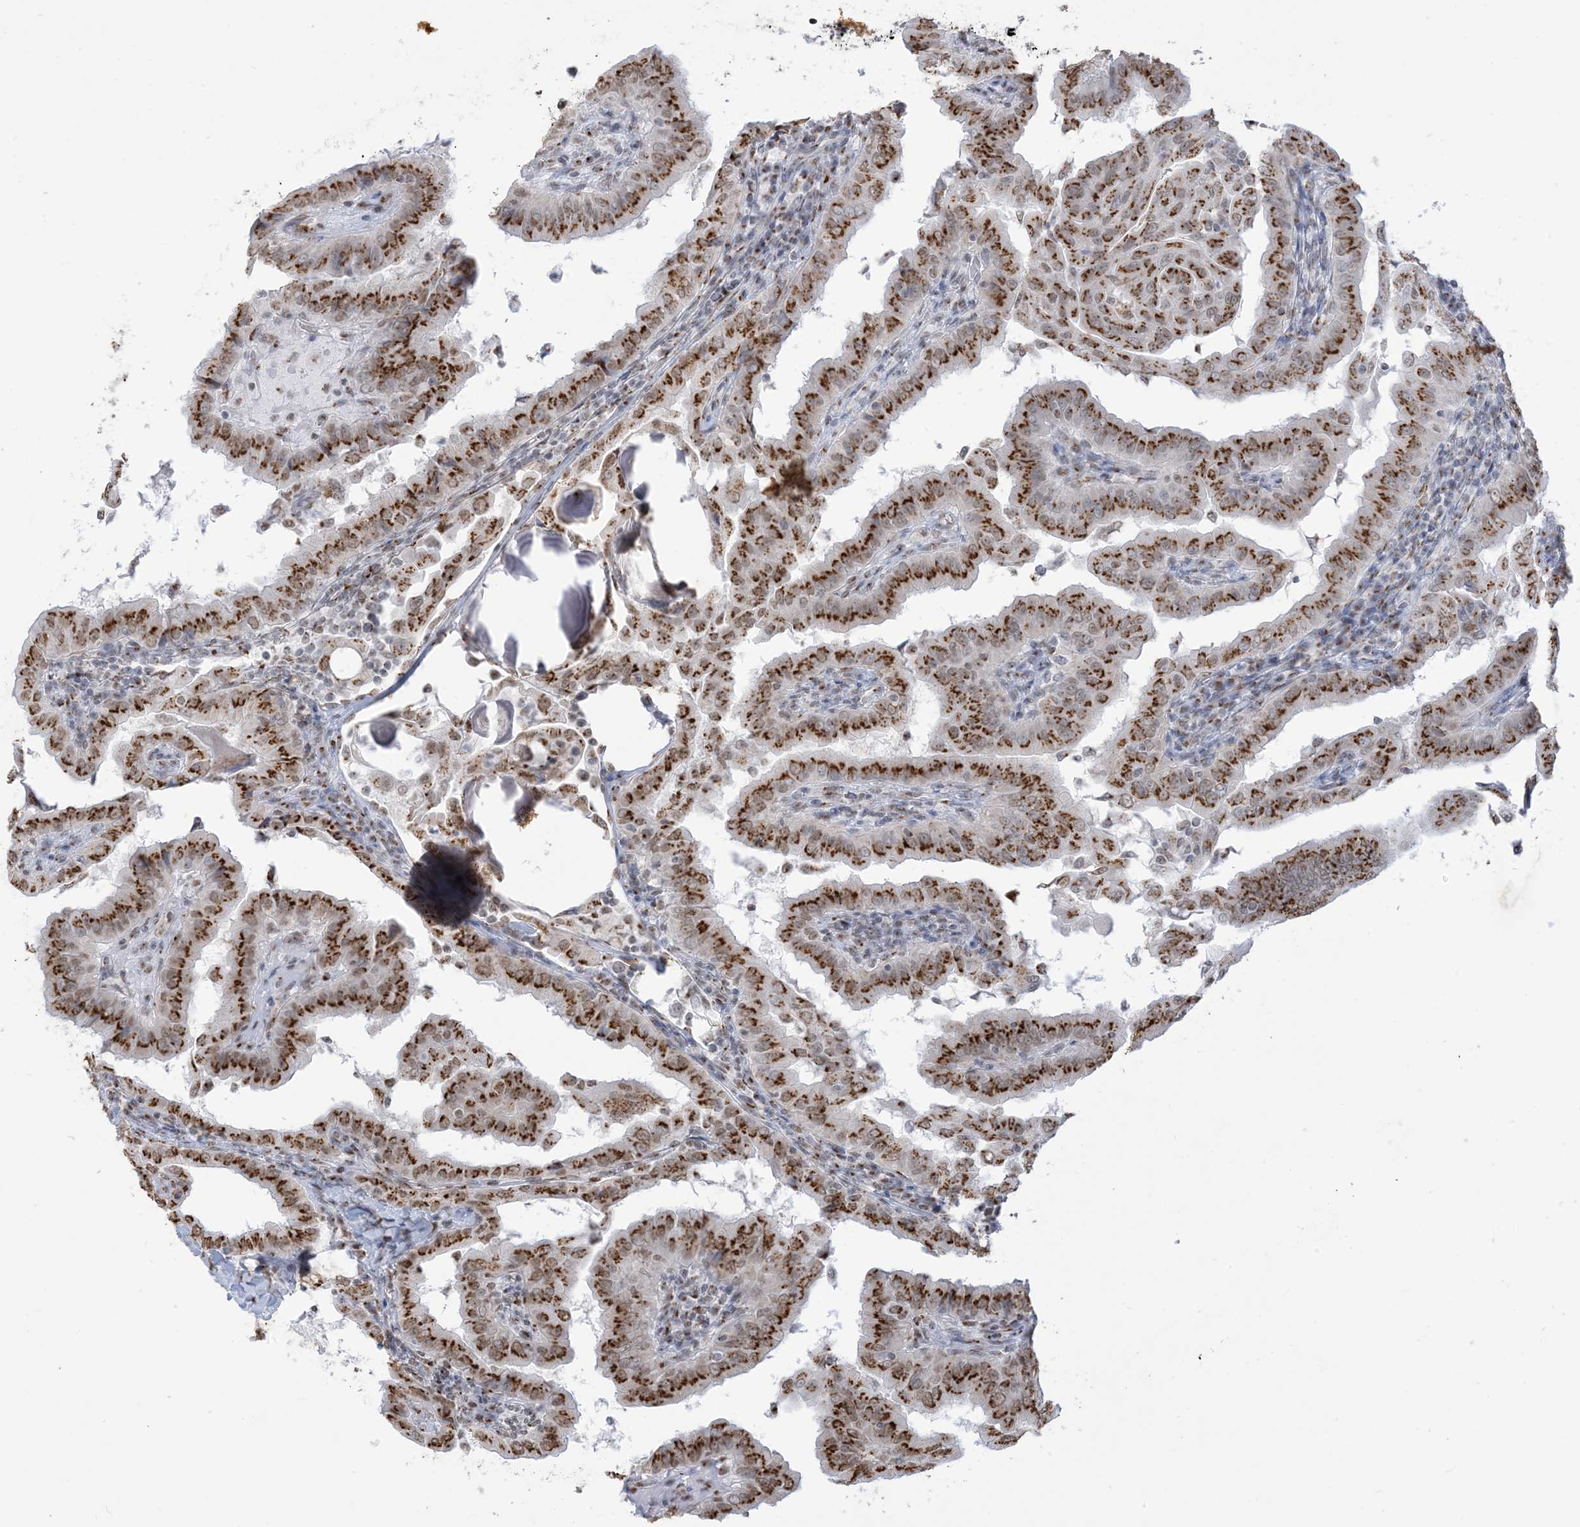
{"staining": {"intensity": "strong", "quantity": ">75%", "location": "cytoplasmic/membranous,nuclear"}, "tissue": "thyroid cancer", "cell_type": "Tumor cells", "image_type": "cancer", "snomed": [{"axis": "morphology", "description": "Papillary adenocarcinoma, NOS"}, {"axis": "topography", "description": "Thyroid gland"}], "caption": "An IHC photomicrograph of tumor tissue is shown. Protein staining in brown labels strong cytoplasmic/membranous and nuclear positivity in thyroid papillary adenocarcinoma within tumor cells.", "gene": "GPR107", "patient": {"sex": "male", "age": 33}}